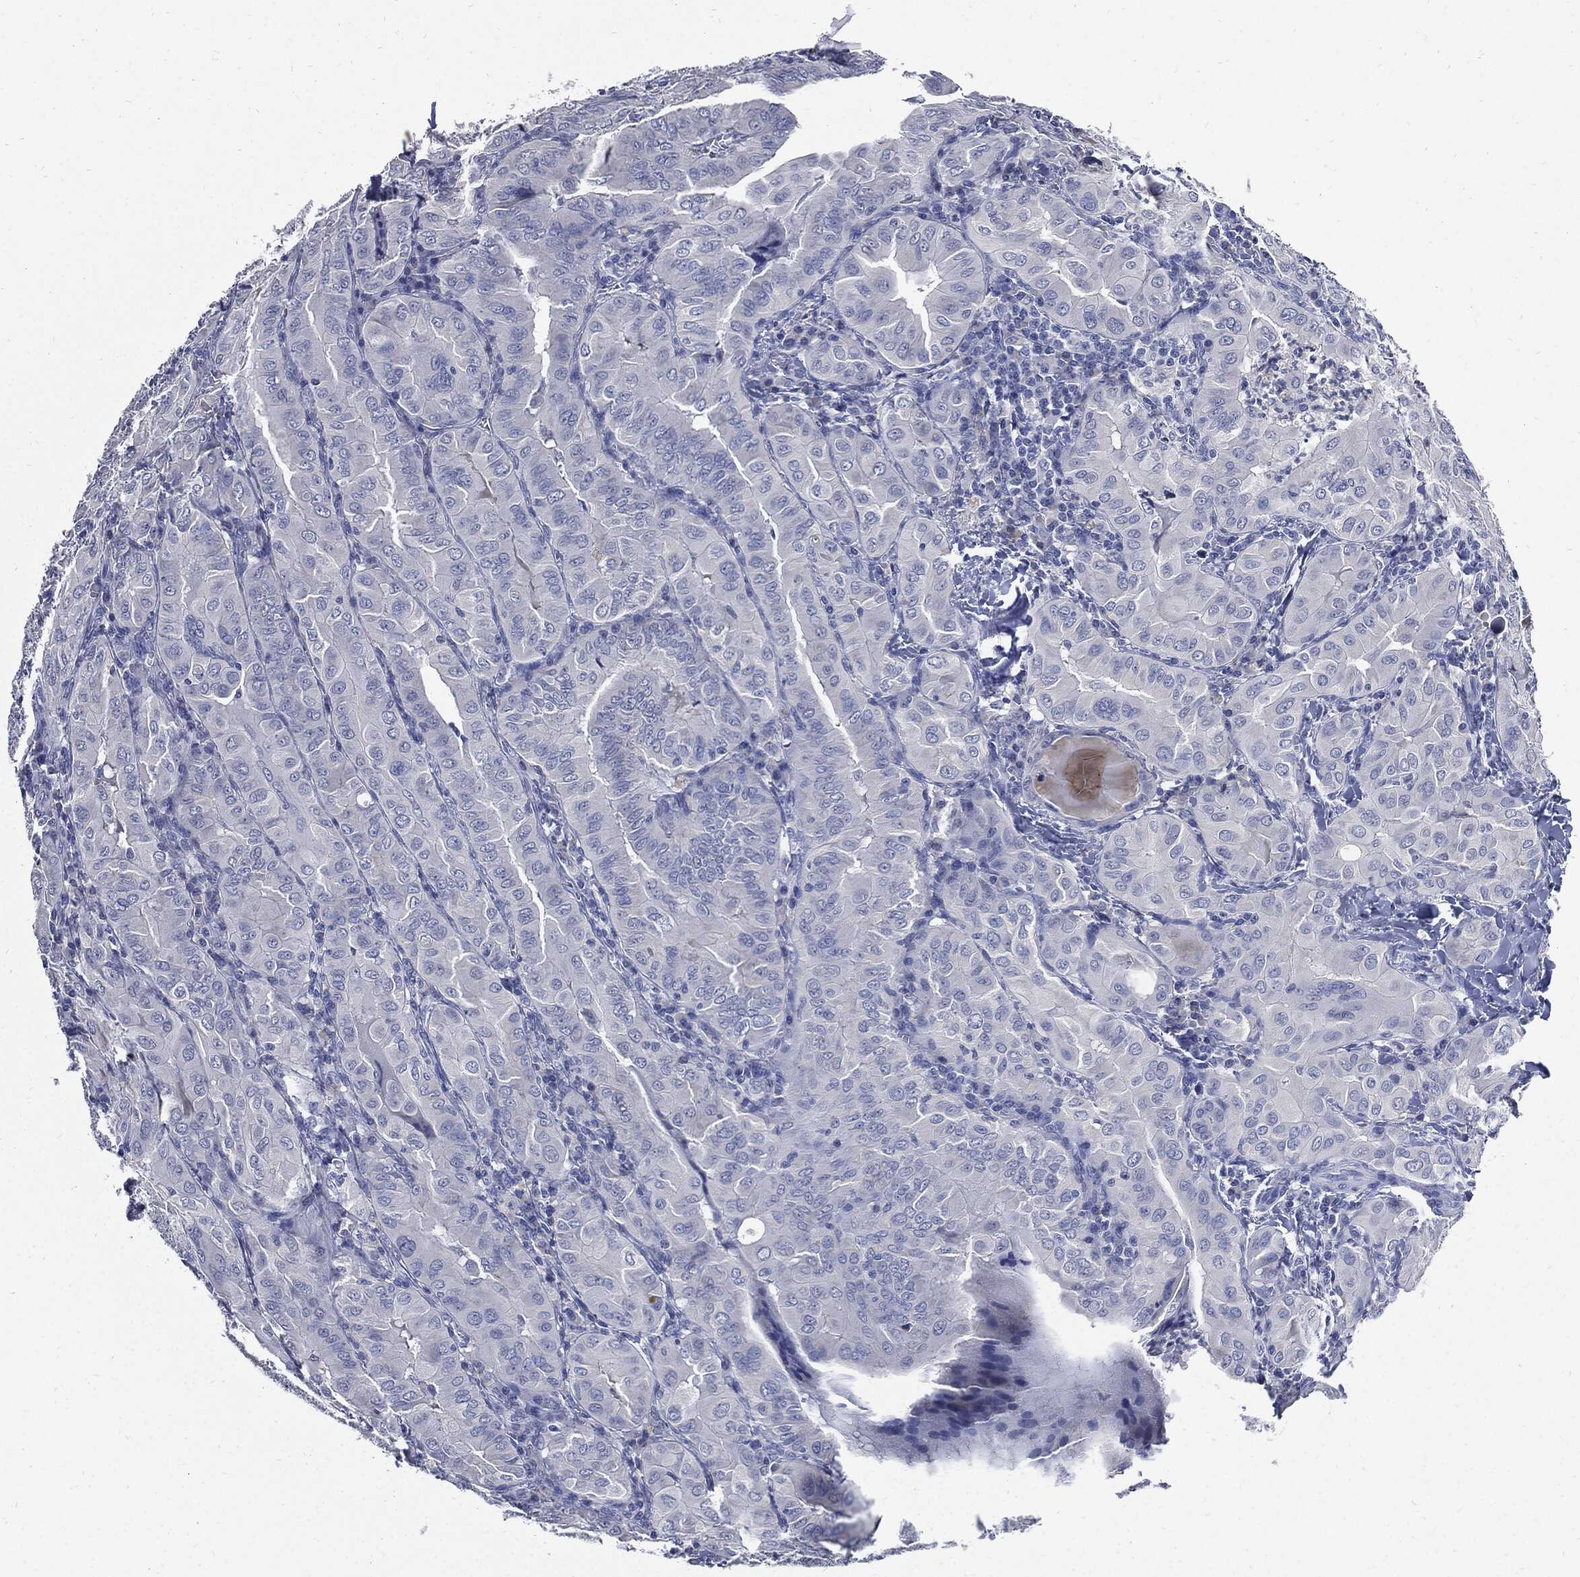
{"staining": {"intensity": "negative", "quantity": "none", "location": "none"}, "tissue": "thyroid cancer", "cell_type": "Tumor cells", "image_type": "cancer", "snomed": [{"axis": "morphology", "description": "Papillary adenocarcinoma, NOS"}, {"axis": "topography", "description": "Thyroid gland"}], "caption": "Micrograph shows no protein expression in tumor cells of thyroid papillary adenocarcinoma tissue.", "gene": "CPE", "patient": {"sex": "female", "age": 37}}